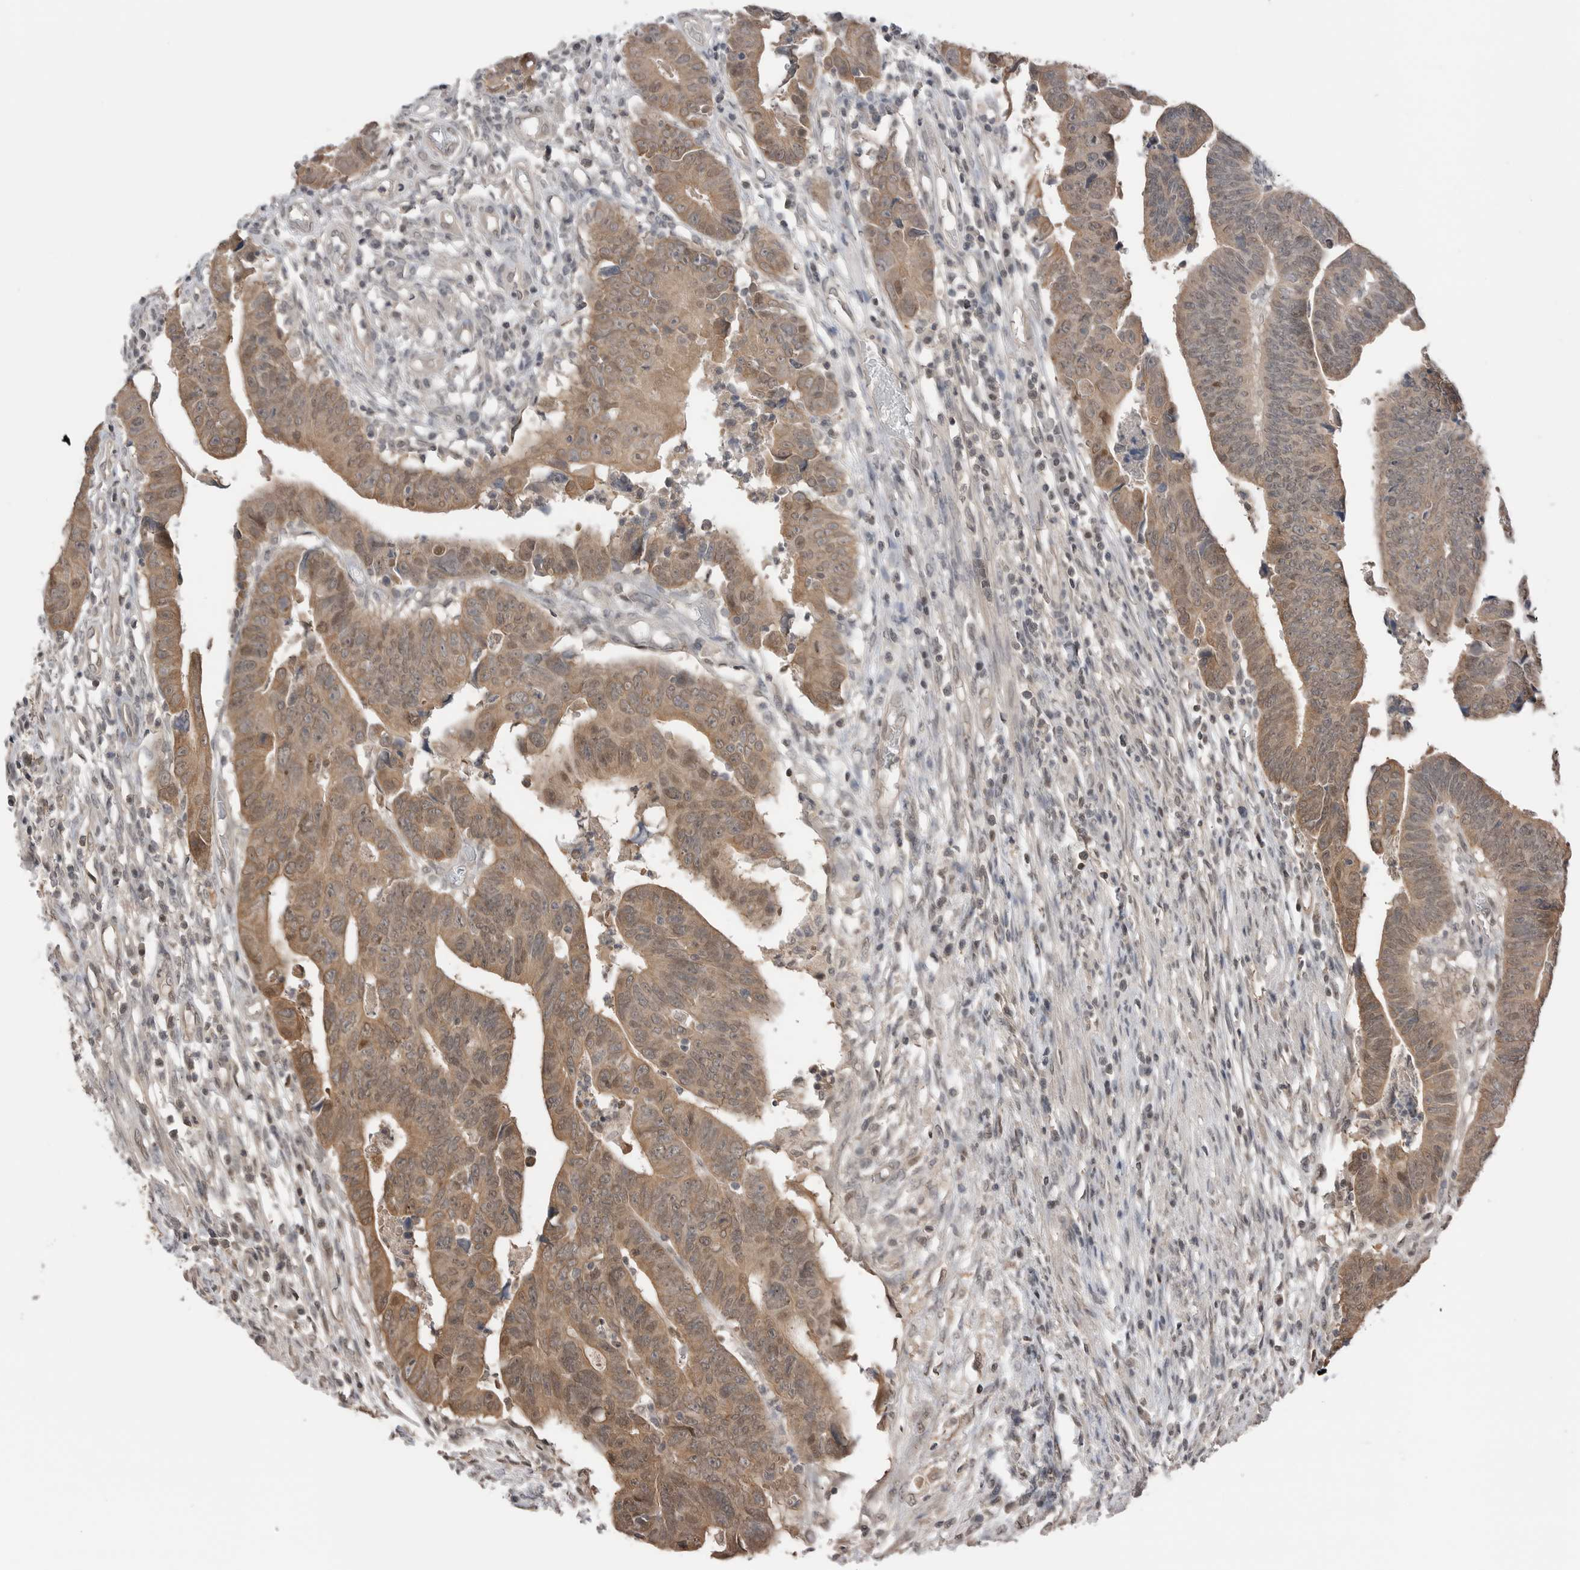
{"staining": {"intensity": "moderate", "quantity": ">75%", "location": "cytoplasmic/membranous"}, "tissue": "colorectal cancer", "cell_type": "Tumor cells", "image_type": "cancer", "snomed": [{"axis": "morphology", "description": "Adenocarcinoma, NOS"}, {"axis": "topography", "description": "Rectum"}], "caption": "Immunohistochemical staining of human colorectal cancer (adenocarcinoma) demonstrates moderate cytoplasmic/membranous protein expression in approximately >75% of tumor cells.", "gene": "PEAK1", "patient": {"sex": "female", "age": 65}}